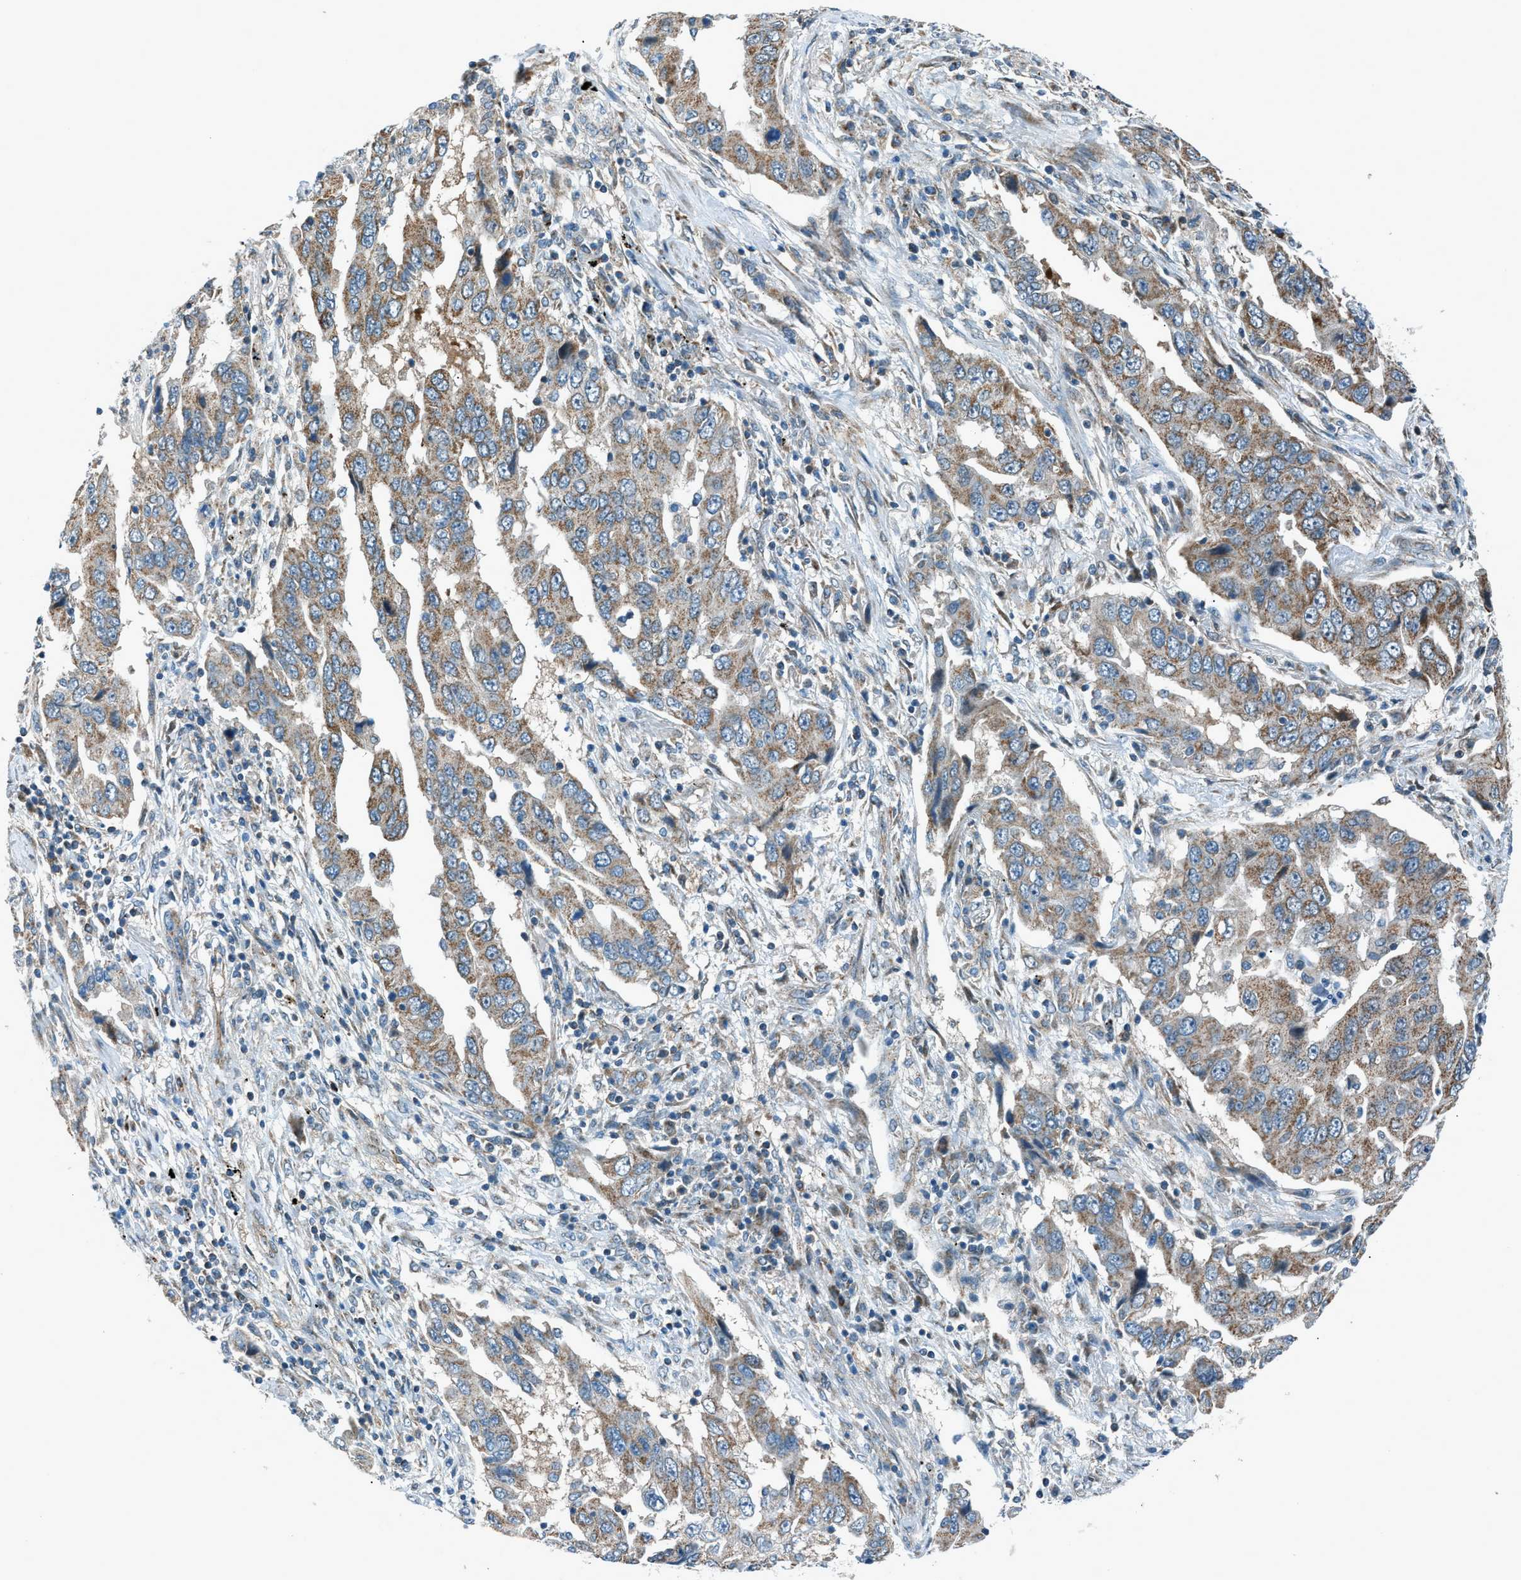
{"staining": {"intensity": "moderate", "quantity": ">75%", "location": "cytoplasmic/membranous"}, "tissue": "lung cancer", "cell_type": "Tumor cells", "image_type": "cancer", "snomed": [{"axis": "morphology", "description": "Adenocarcinoma, NOS"}, {"axis": "topography", "description": "Lung"}], "caption": "Human adenocarcinoma (lung) stained for a protein (brown) displays moderate cytoplasmic/membranous positive expression in about >75% of tumor cells.", "gene": "PIGG", "patient": {"sex": "female", "age": 65}}